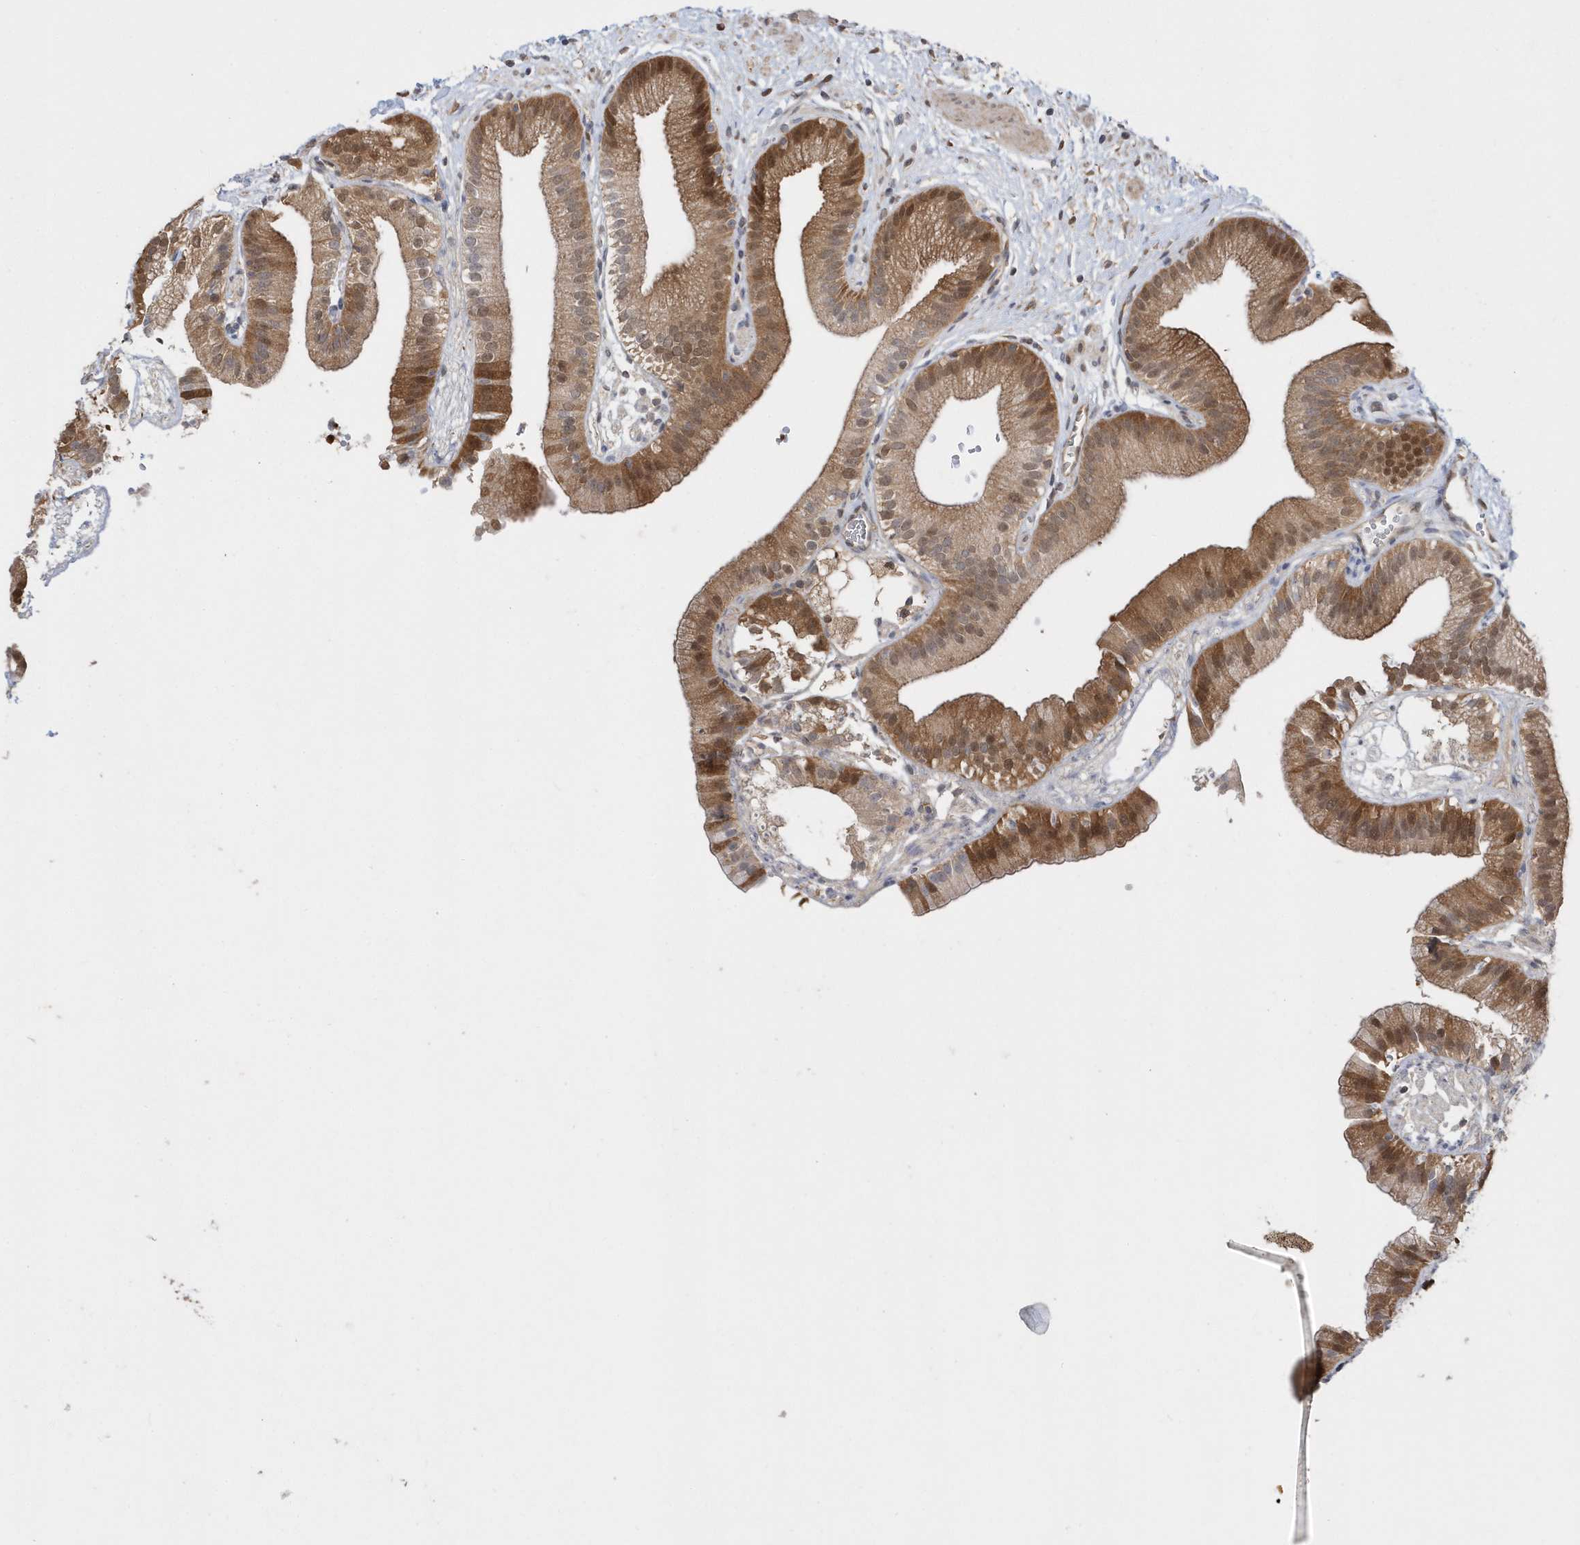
{"staining": {"intensity": "moderate", "quantity": ">75%", "location": "cytoplasmic/membranous,nuclear"}, "tissue": "gallbladder", "cell_type": "Glandular cells", "image_type": "normal", "snomed": [{"axis": "morphology", "description": "Normal tissue, NOS"}, {"axis": "topography", "description": "Gallbladder"}], "caption": "This photomicrograph demonstrates IHC staining of unremarkable human gallbladder, with medium moderate cytoplasmic/membranous,nuclear expression in about >75% of glandular cells.", "gene": "RPEL1", "patient": {"sex": "male", "age": 55}}